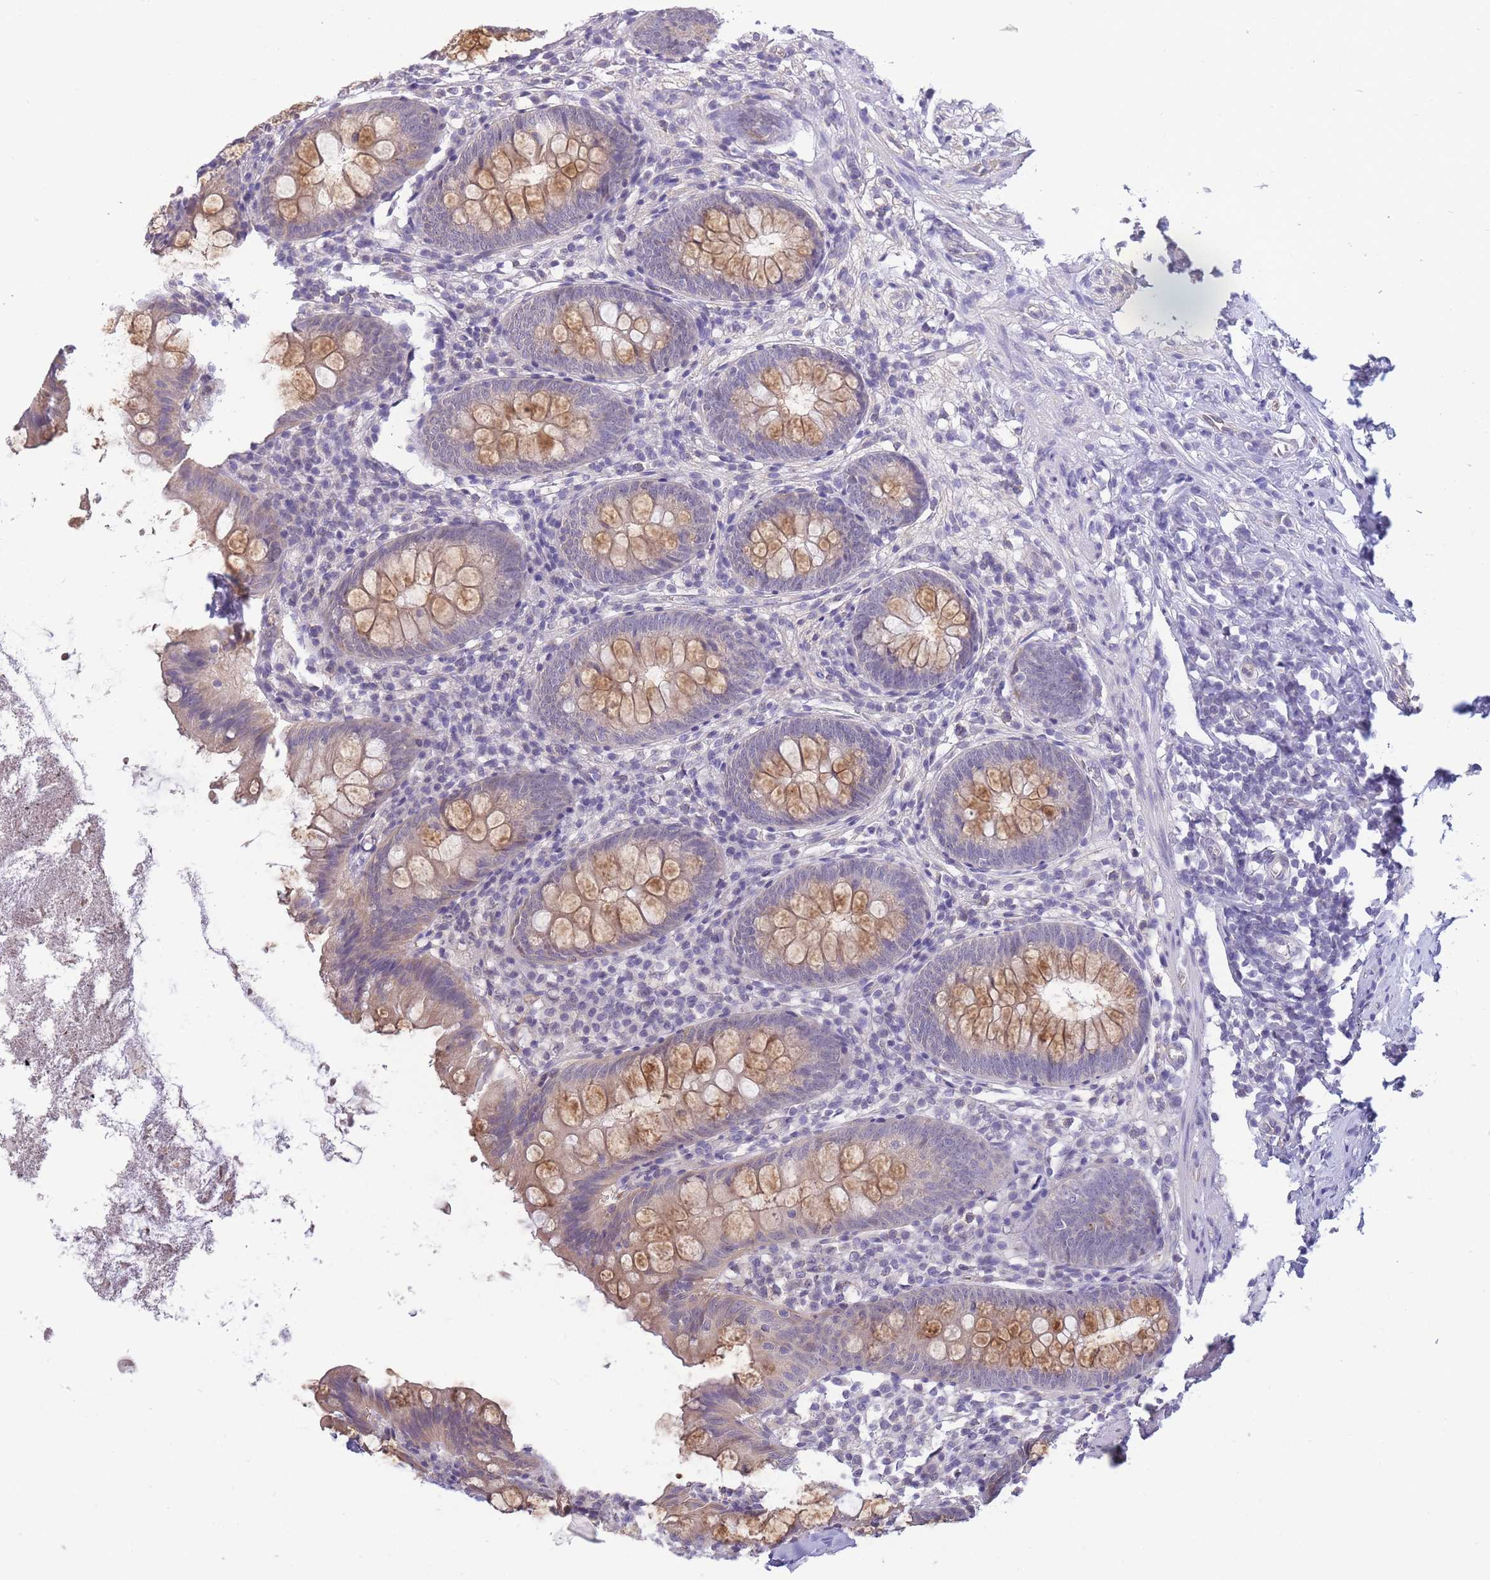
{"staining": {"intensity": "moderate", "quantity": ">75%", "location": "cytoplasmic/membranous"}, "tissue": "appendix", "cell_type": "Glandular cells", "image_type": "normal", "snomed": [{"axis": "morphology", "description": "Normal tissue, NOS"}, {"axis": "topography", "description": "Appendix"}], "caption": "Protein staining exhibits moderate cytoplasmic/membranous expression in about >75% of glandular cells in benign appendix. (IHC, brightfield microscopy, high magnification).", "gene": "C19orf25", "patient": {"sex": "female", "age": 51}}